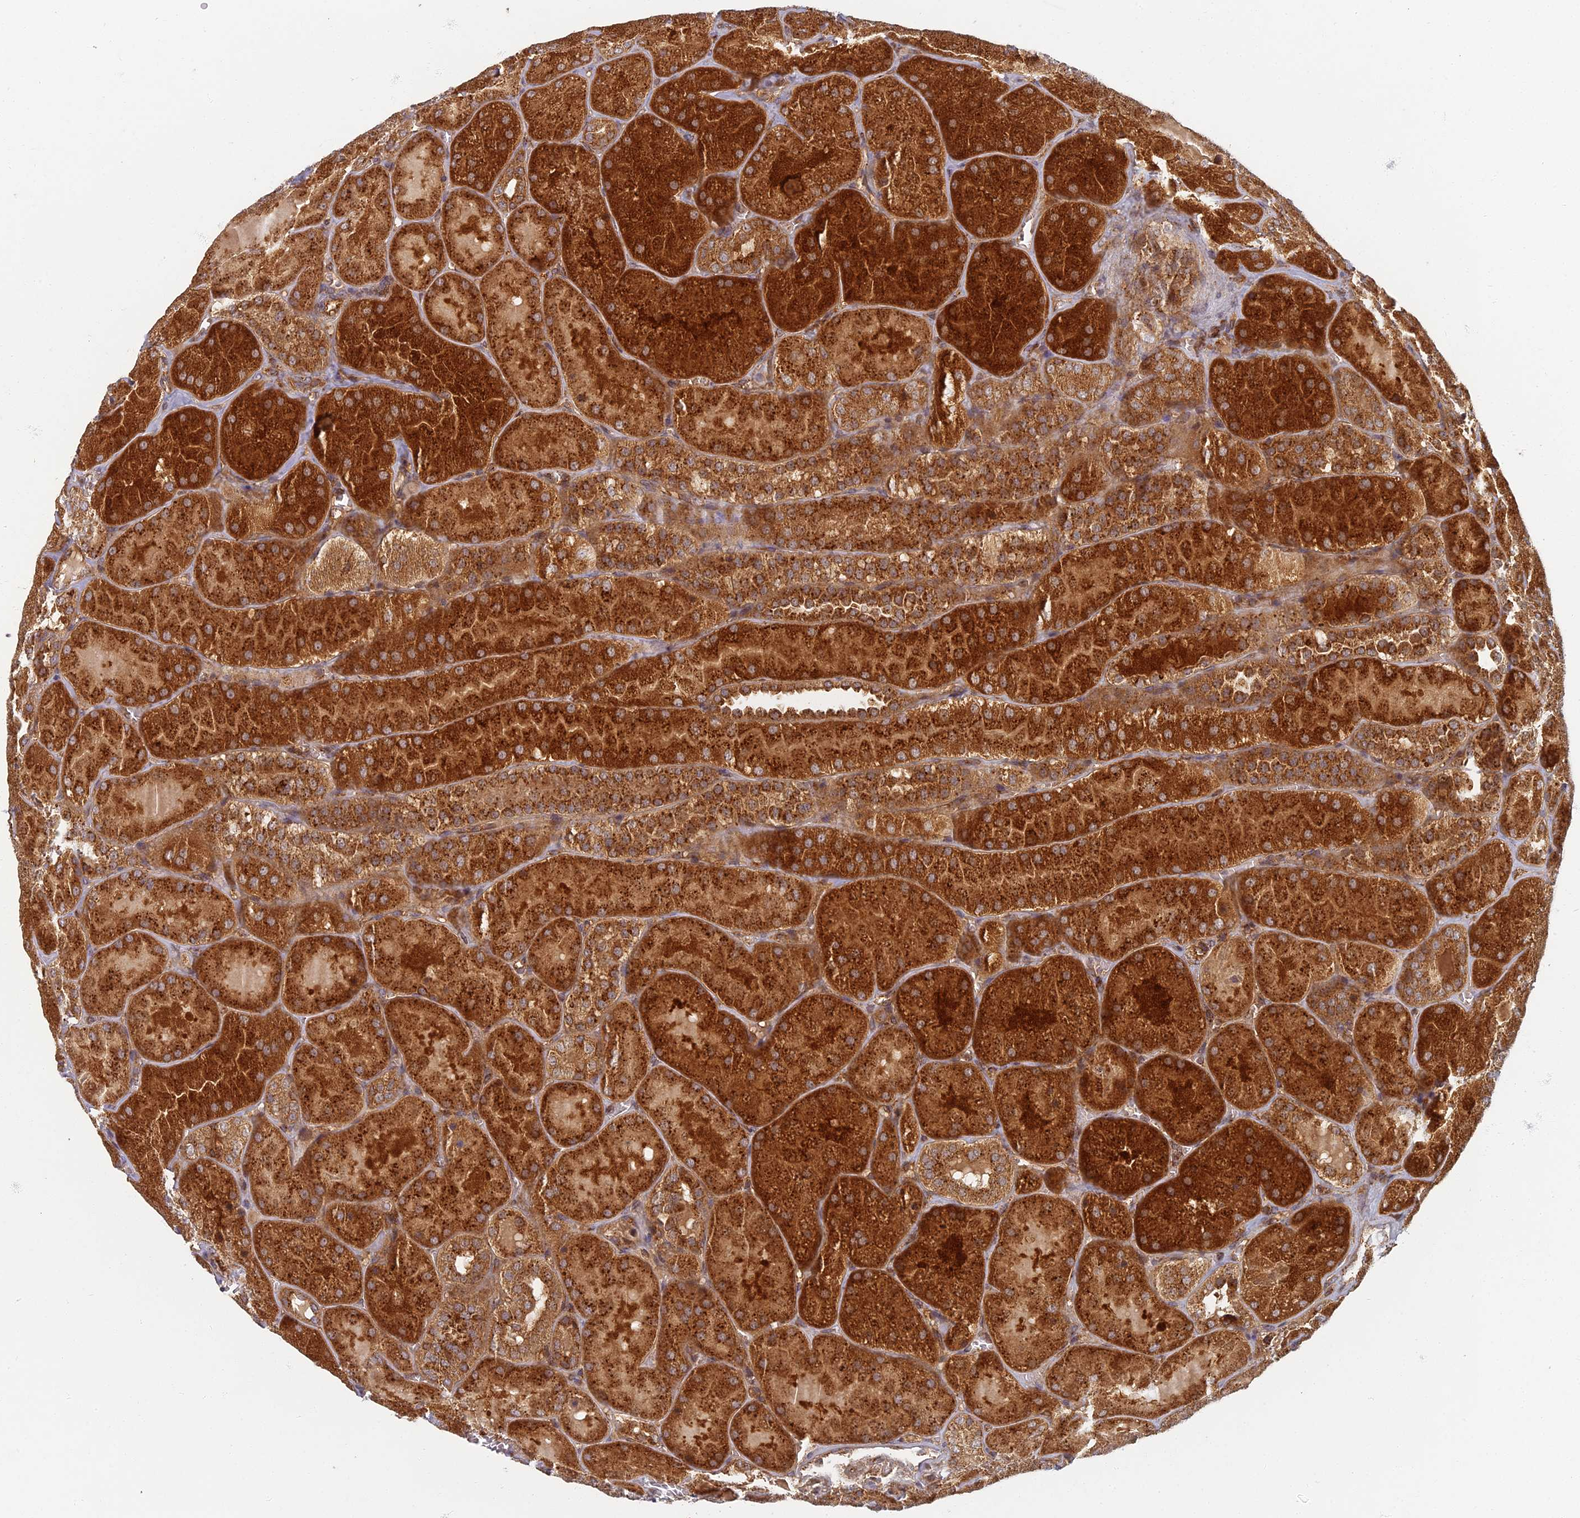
{"staining": {"intensity": "moderate", "quantity": ">75%", "location": "cytoplasmic/membranous"}, "tissue": "kidney", "cell_type": "Cells in glomeruli", "image_type": "normal", "snomed": [{"axis": "morphology", "description": "Normal tissue, NOS"}, {"axis": "topography", "description": "Kidney"}], "caption": "This image exhibits IHC staining of normal kidney, with medium moderate cytoplasmic/membranous expression in about >75% of cells in glomeruli.", "gene": "INO80D", "patient": {"sex": "male", "age": 28}}